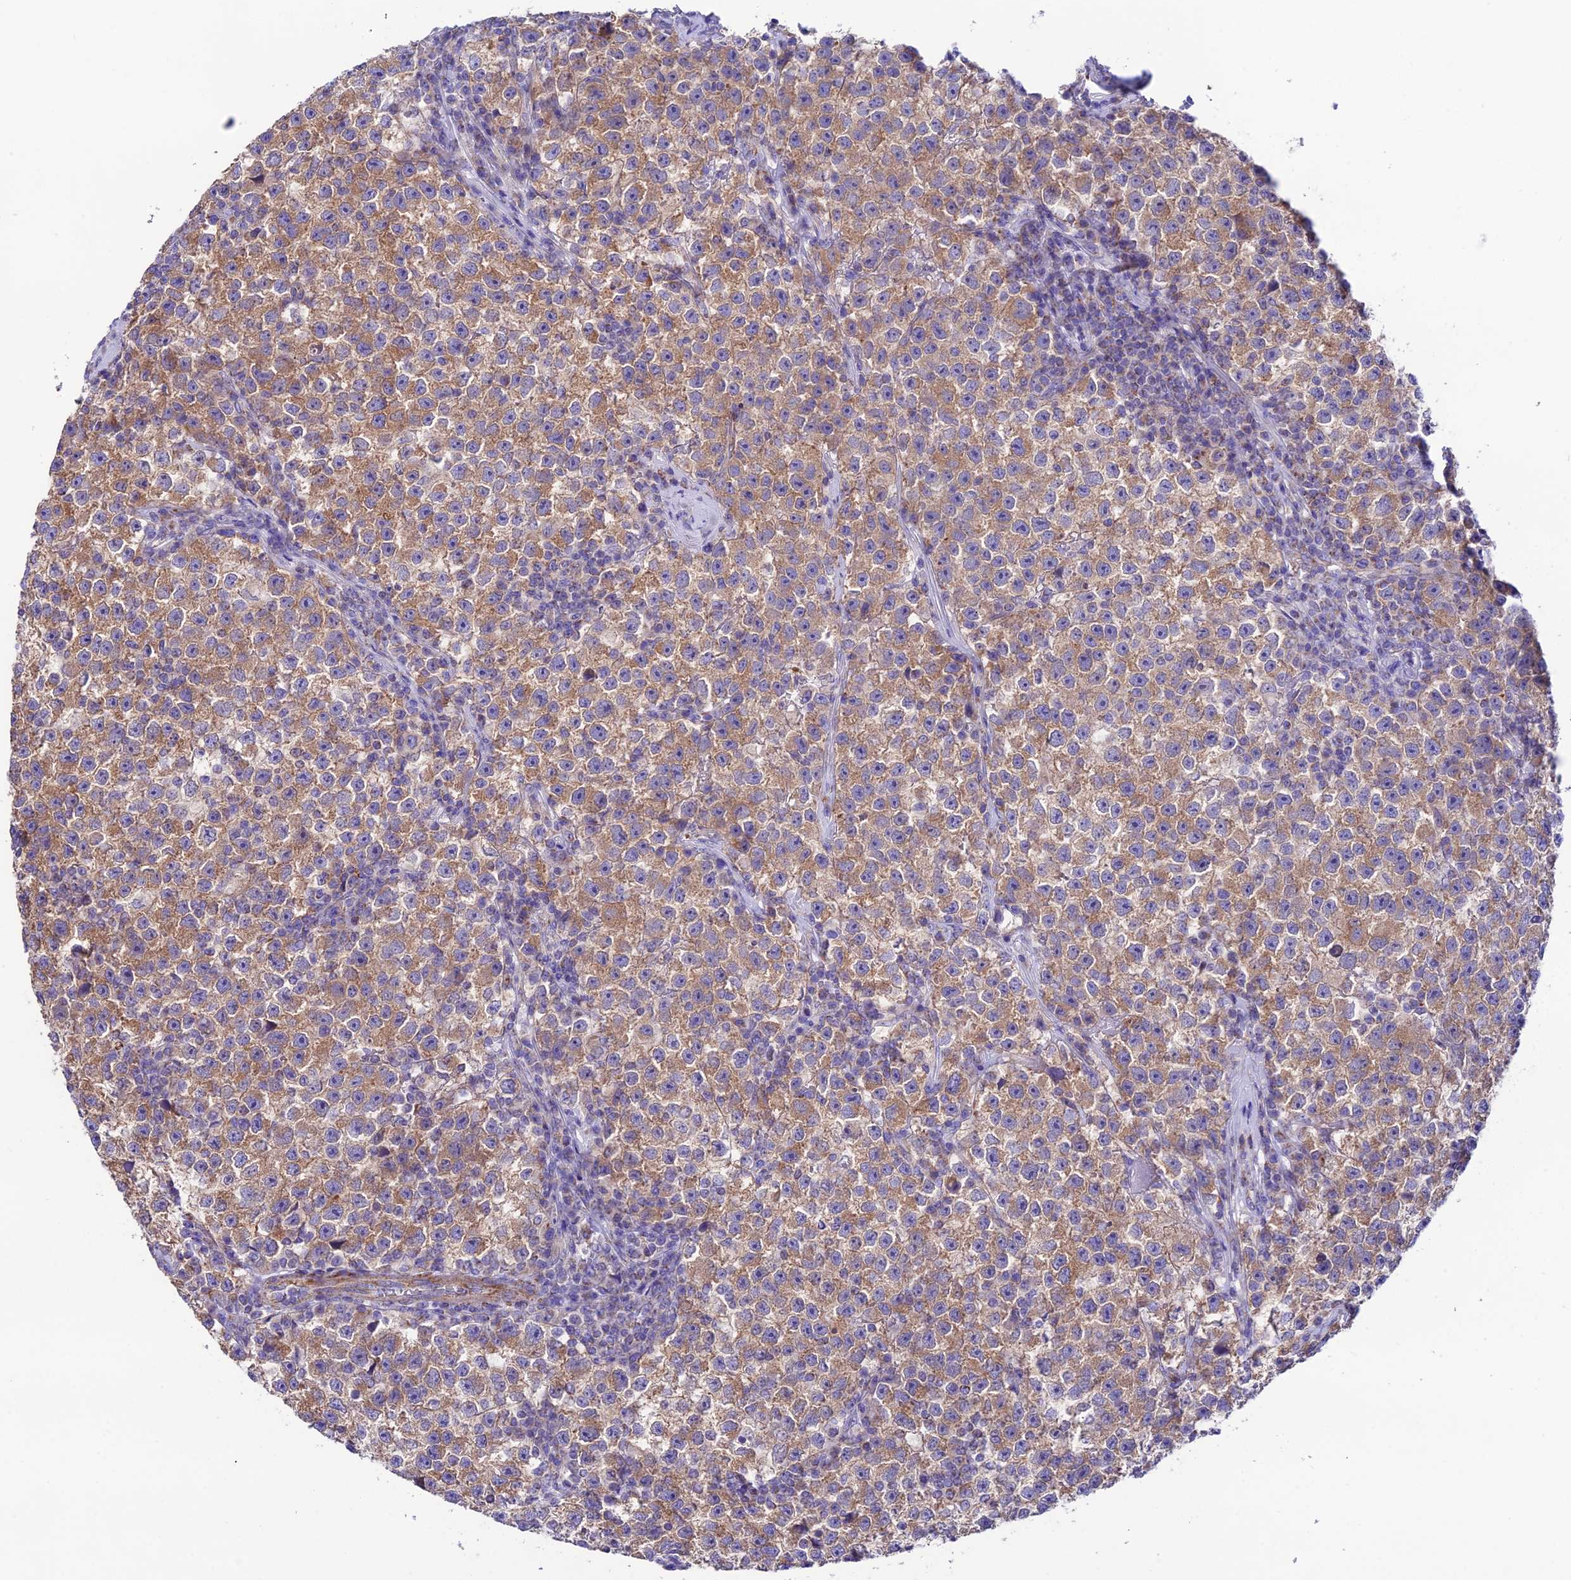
{"staining": {"intensity": "moderate", "quantity": ">75%", "location": "cytoplasmic/membranous"}, "tissue": "testis cancer", "cell_type": "Tumor cells", "image_type": "cancer", "snomed": [{"axis": "morphology", "description": "Seminoma, NOS"}, {"axis": "topography", "description": "Testis"}], "caption": "Tumor cells exhibit medium levels of moderate cytoplasmic/membranous positivity in about >75% of cells in human seminoma (testis).", "gene": "HSDL2", "patient": {"sex": "male", "age": 22}}